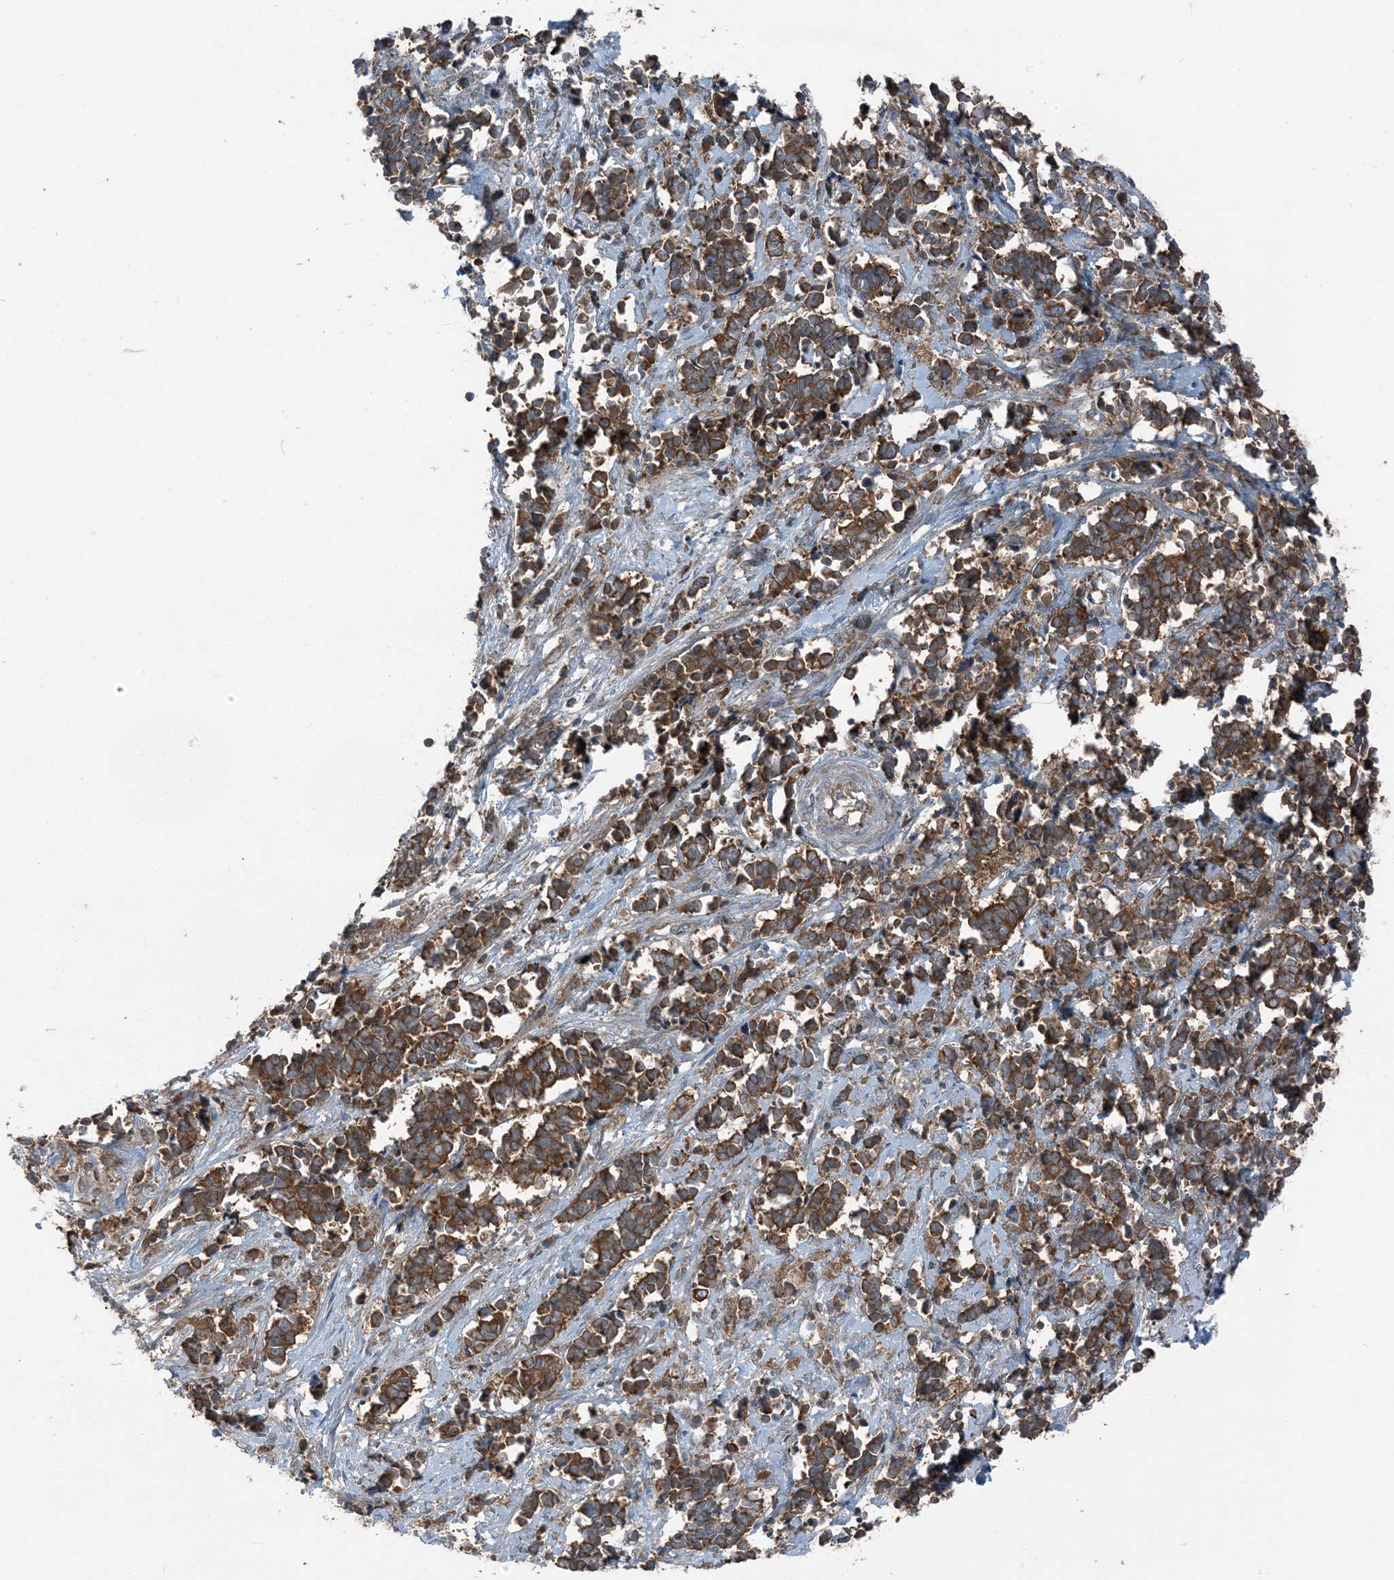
{"staining": {"intensity": "moderate", "quantity": ">75%", "location": "cytoplasmic/membranous"}, "tissue": "cervical cancer", "cell_type": "Tumor cells", "image_type": "cancer", "snomed": [{"axis": "morphology", "description": "Normal tissue, NOS"}, {"axis": "morphology", "description": "Squamous cell carcinoma, NOS"}, {"axis": "topography", "description": "Cervix"}], "caption": "A histopathology image of cervical squamous cell carcinoma stained for a protein exhibits moderate cytoplasmic/membranous brown staining in tumor cells.", "gene": "RAB3GAP1", "patient": {"sex": "female", "age": 35}}